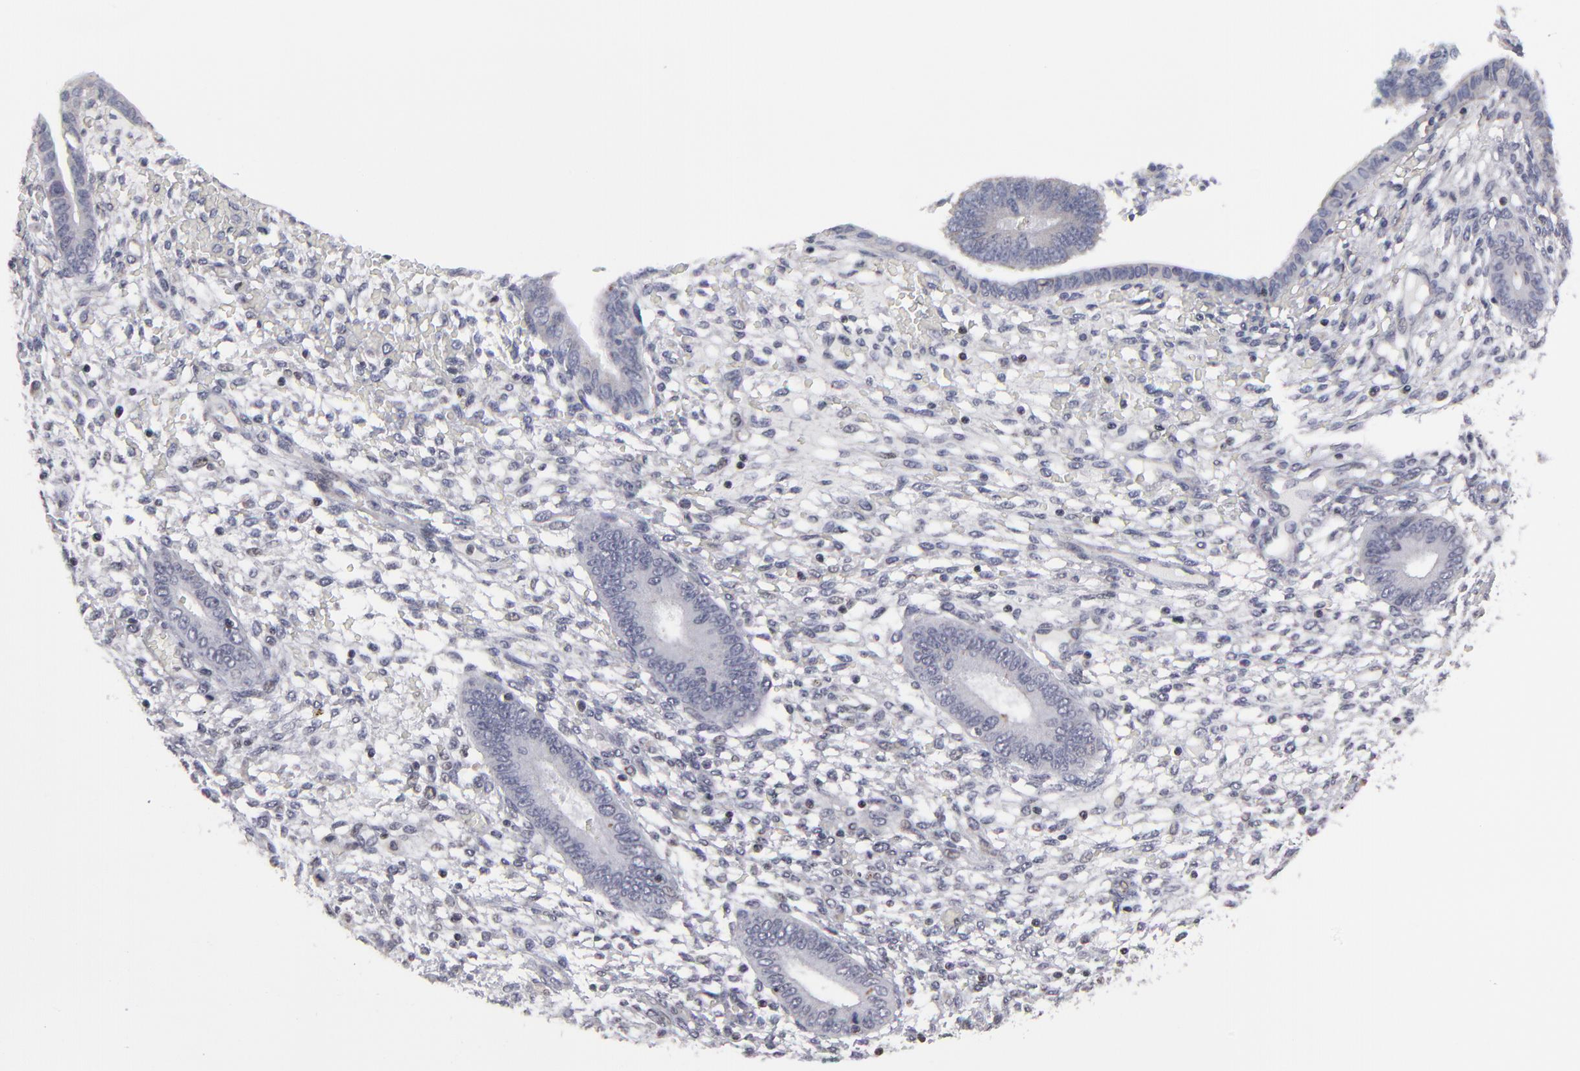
{"staining": {"intensity": "moderate", "quantity": "<25%", "location": "nuclear"}, "tissue": "endometrium", "cell_type": "Cells in endometrial stroma", "image_type": "normal", "snomed": [{"axis": "morphology", "description": "Normal tissue, NOS"}, {"axis": "topography", "description": "Endometrium"}], "caption": "IHC micrograph of benign human endometrium stained for a protein (brown), which displays low levels of moderate nuclear positivity in about <25% of cells in endometrial stroma.", "gene": "ODF2", "patient": {"sex": "female", "age": 42}}